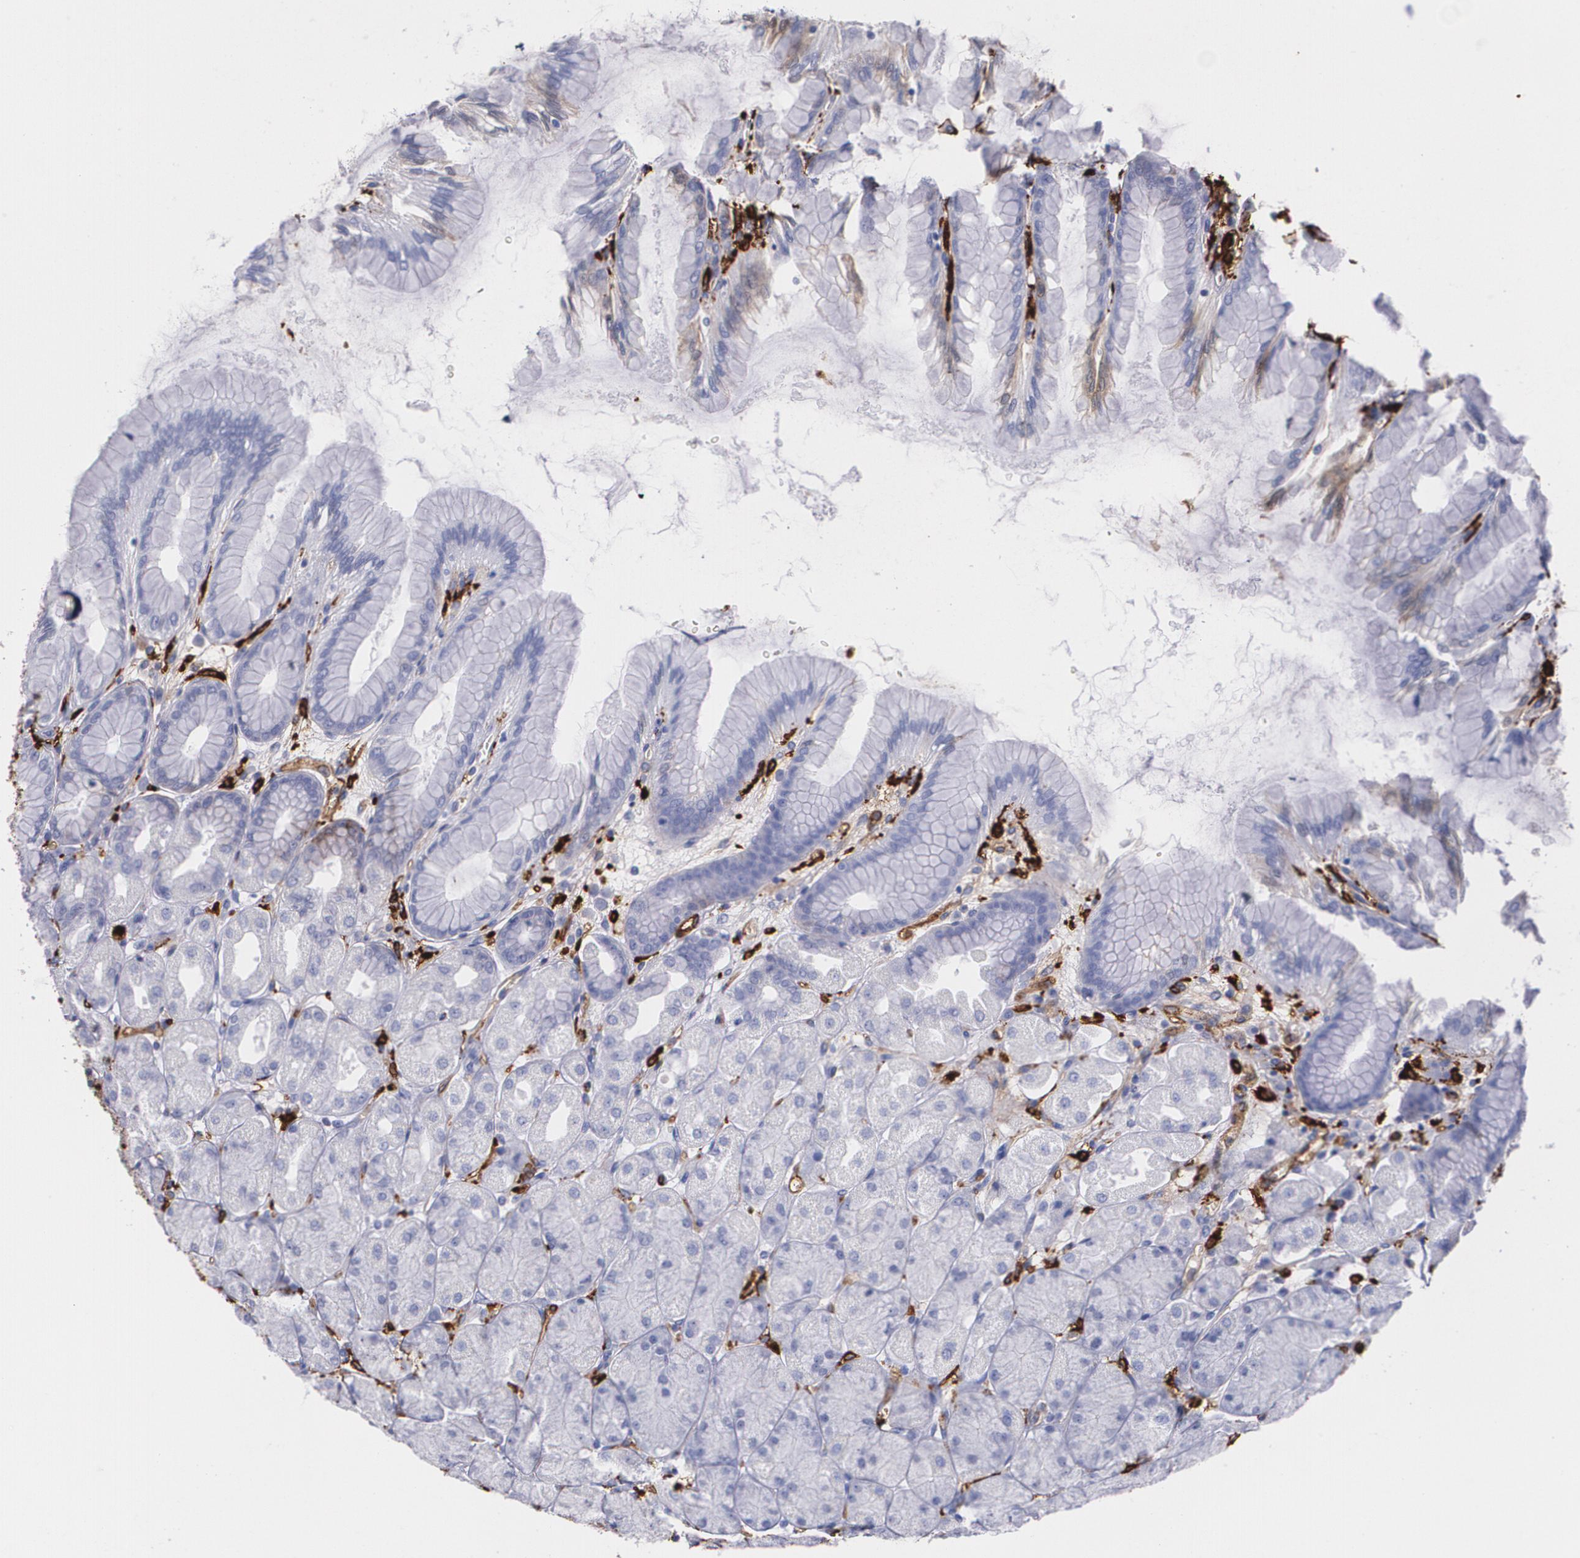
{"staining": {"intensity": "weak", "quantity": "25%-75%", "location": "cytoplasmic/membranous"}, "tissue": "stomach", "cell_type": "Glandular cells", "image_type": "normal", "snomed": [{"axis": "morphology", "description": "Normal tissue, NOS"}, {"axis": "topography", "description": "Stomach, upper"}], "caption": "Immunohistochemistry (IHC) histopathology image of benign stomach stained for a protein (brown), which reveals low levels of weak cytoplasmic/membranous expression in approximately 25%-75% of glandular cells.", "gene": "HLA", "patient": {"sex": "female", "age": 56}}